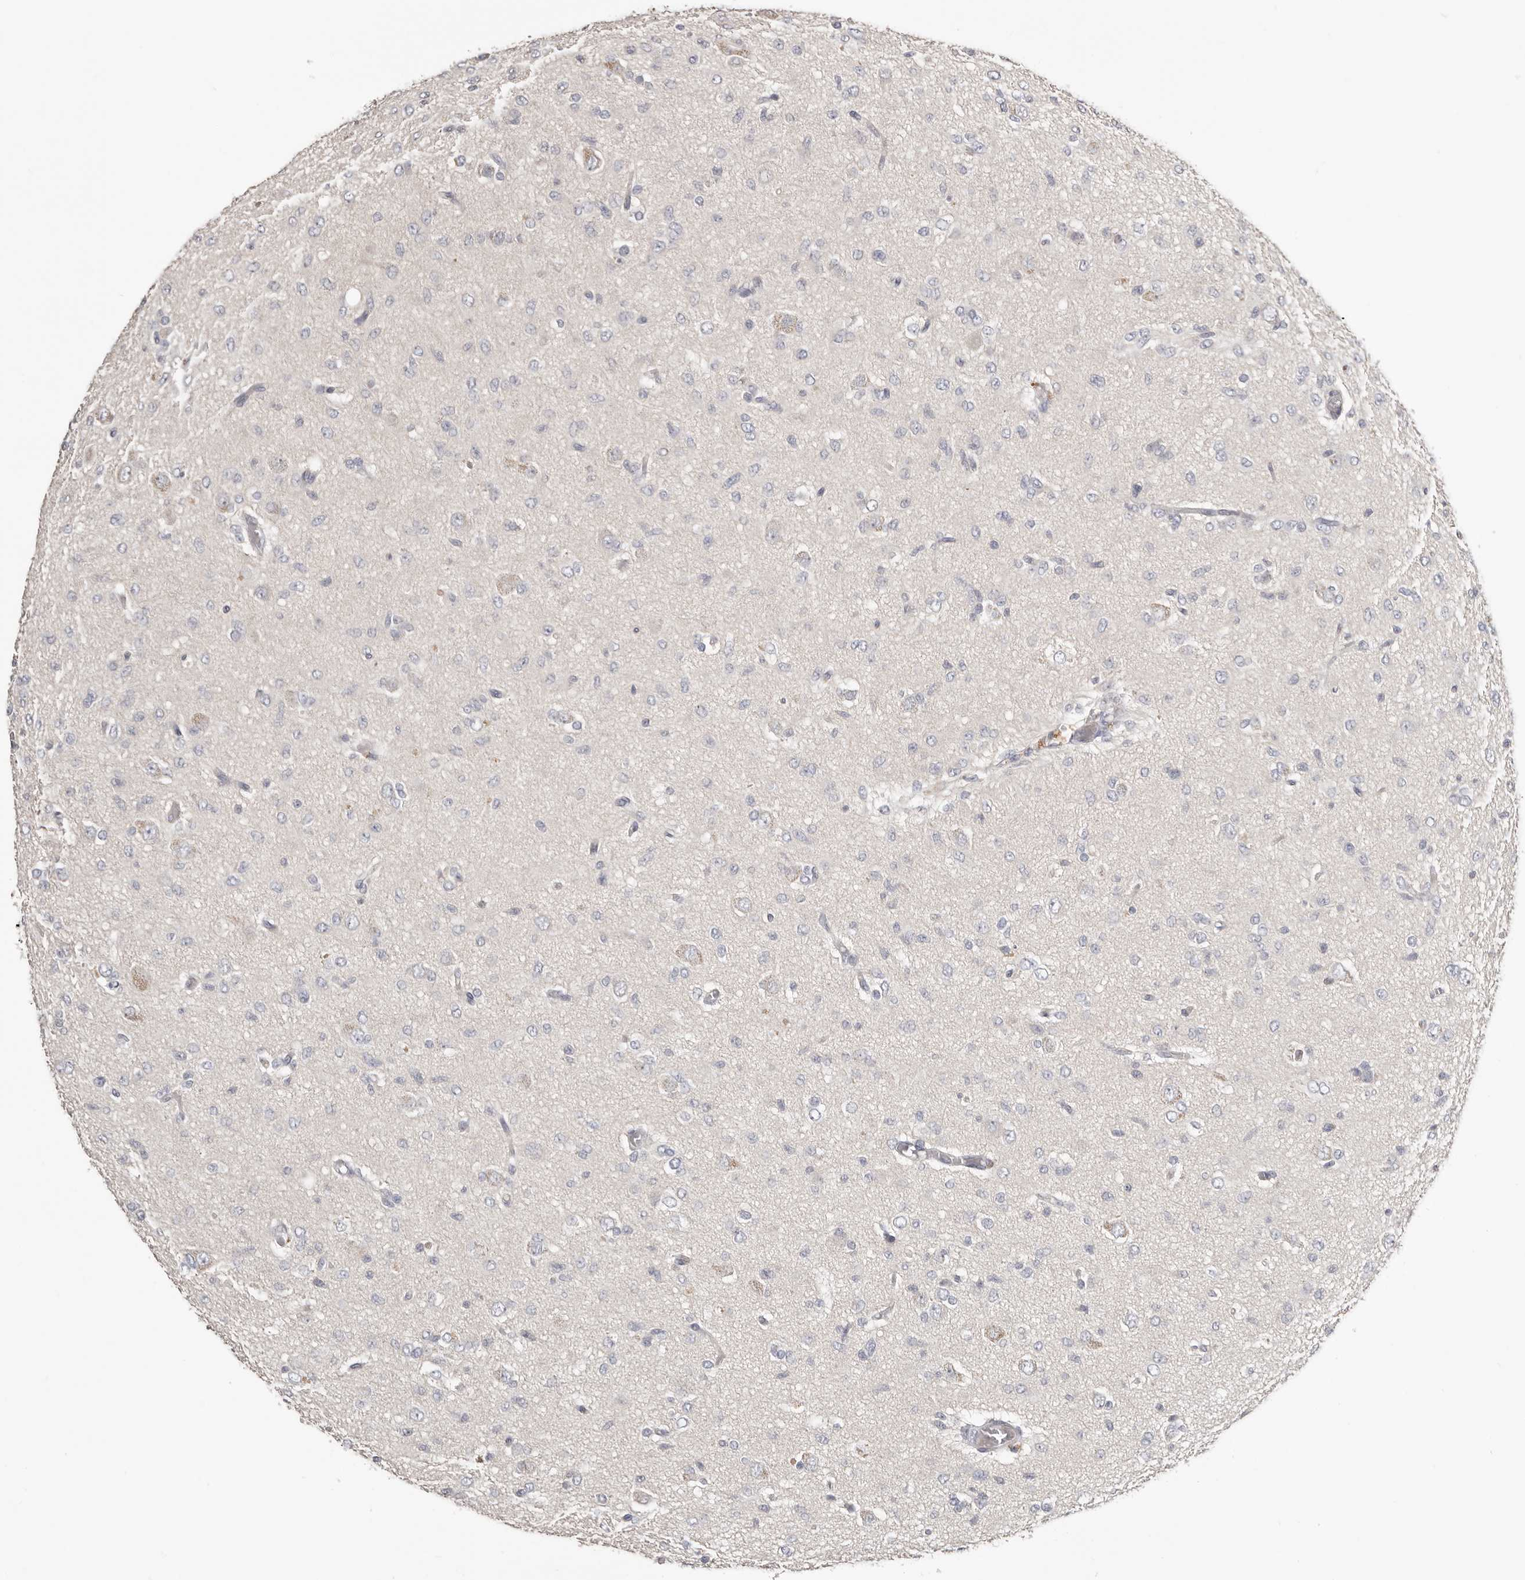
{"staining": {"intensity": "negative", "quantity": "none", "location": "none"}, "tissue": "glioma", "cell_type": "Tumor cells", "image_type": "cancer", "snomed": [{"axis": "morphology", "description": "Glioma, malignant, High grade"}, {"axis": "topography", "description": "Brain"}], "caption": "Tumor cells show no significant expression in malignant glioma (high-grade). (Immunohistochemistry, brightfield microscopy, high magnification).", "gene": "S100A14", "patient": {"sex": "female", "age": 59}}